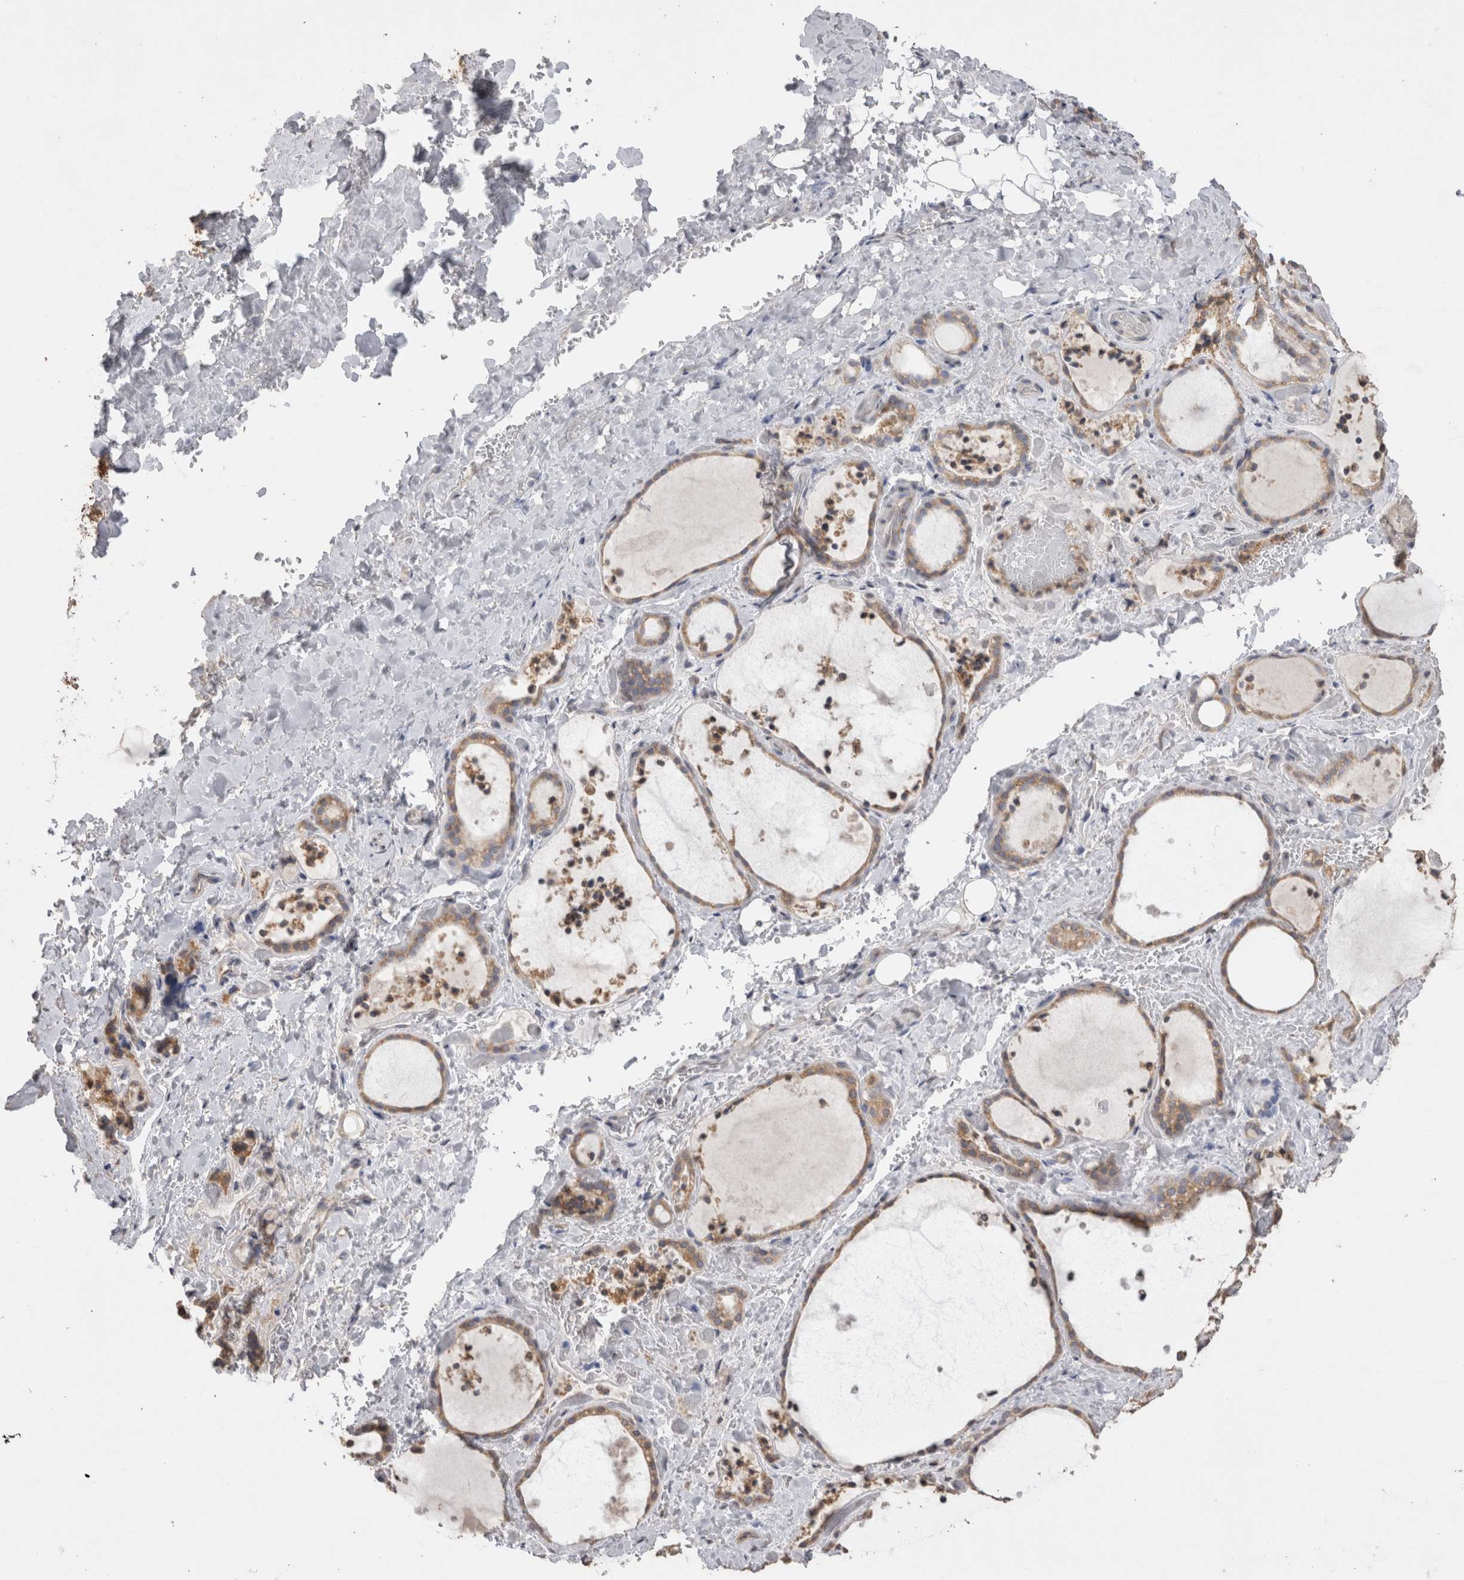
{"staining": {"intensity": "weak", "quantity": ">75%", "location": "cytoplasmic/membranous"}, "tissue": "thyroid gland", "cell_type": "Glandular cells", "image_type": "normal", "snomed": [{"axis": "morphology", "description": "Normal tissue, NOS"}, {"axis": "topography", "description": "Thyroid gland"}], "caption": "Immunohistochemical staining of normal thyroid gland displays weak cytoplasmic/membranous protein positivity in approximately >75% of glandular cells. (DAB IHC, brown staining for protein, blue staining for nuclei).", "gene": "NOMO1", "patient": {"sex": "female", "age": 44}}